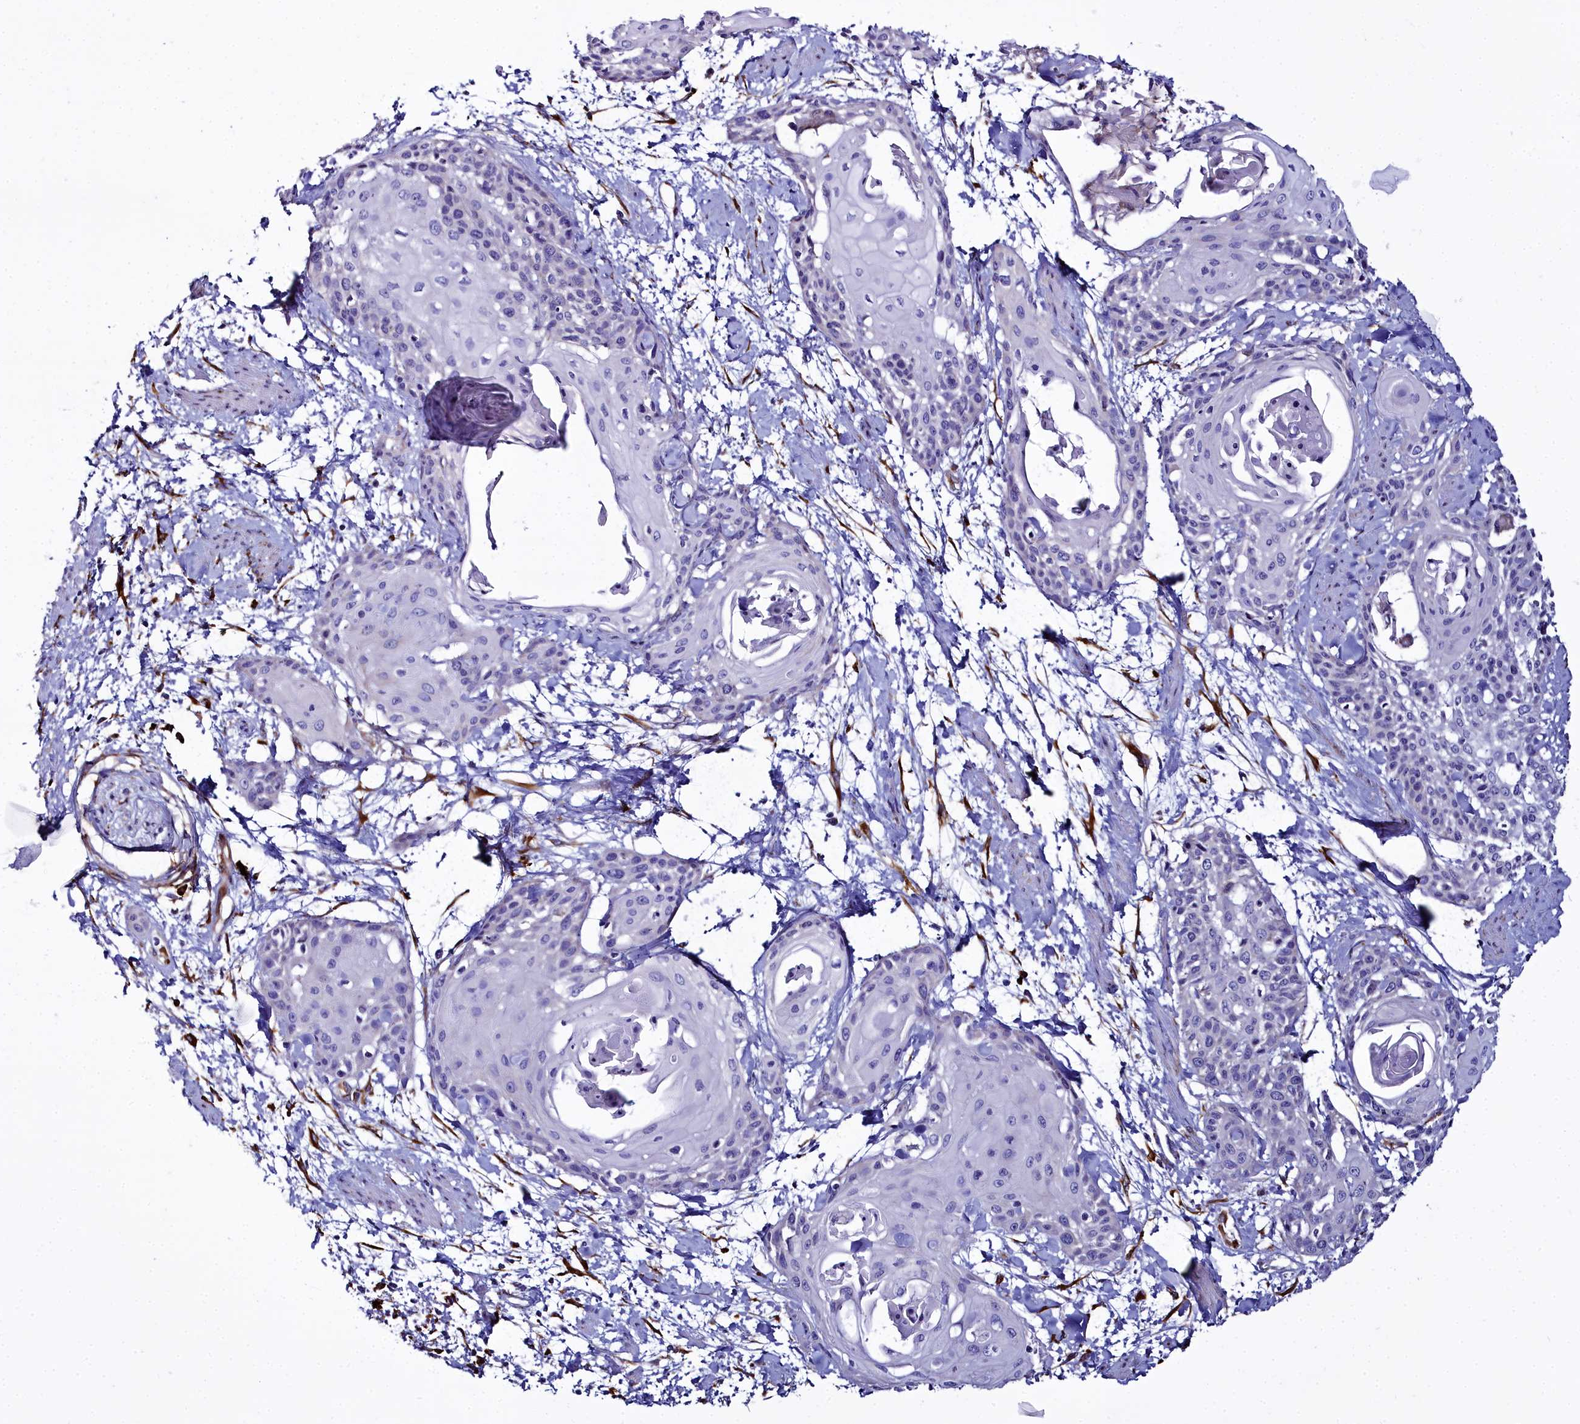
{"staining": {"intensity": "negative", "quantity": "none", "location": "none"}, "tissue": "cervical cancer", "cell_type": "Tumor cells", "image_type": "cancer", "snomed": [{"axis": "morphology", "description": "Squamous cell carcinoma, NOS"}, {"axis": "topography", "description": "Cervix"}], "caption": "A micrograph of squamous cell carcinoma (cervical) stained for a protein shows no brown staining in tumor cells. Brightfield microscopy of immunohistochemistry stained with DAB (3,3'-diaminobenzidine) (brown) and hematoxylin (blue), captured at high magnification.", "gene": "TXNDC5", "patient": {"sex": "female", "age": 57}}